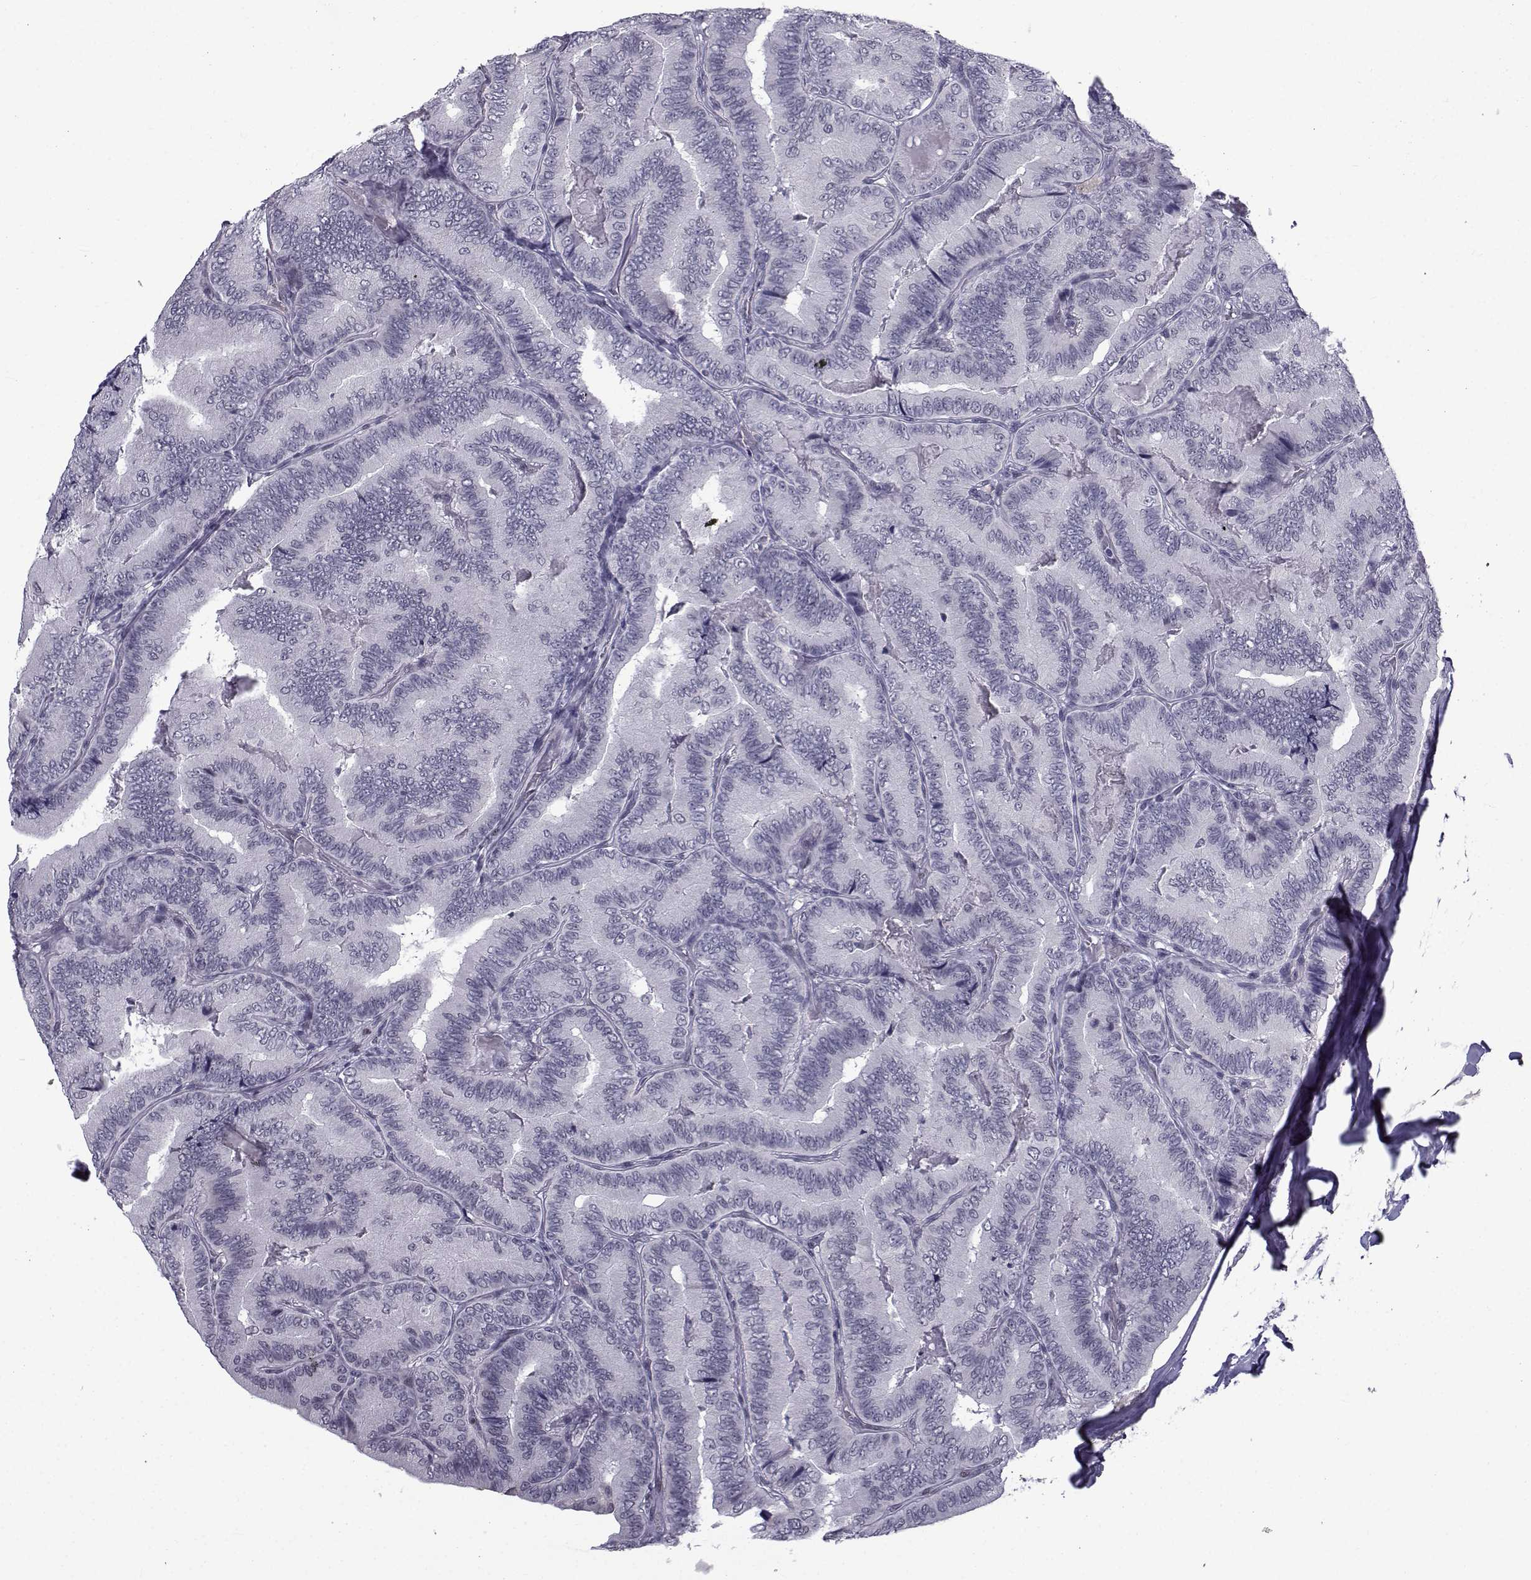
{"staining": {"intensity": "negative", "quantity": "none", "location": "none"}, "tissue": "thyroid cancer", "cell_type": "Tumor cells", "image_type": "cancer", "snomed": [{"axis": "morphology", "description": "Papillary adenocarcinoma, NOS"}, {"axis": "topography", "description": "Thyroid gland"}], "caption": "Immunohistochemical staining of human thyroid cancer shows no significant staining in tumor cells.", "gene": "RBM24", "patient": {"sex": "male", "age": 61}}